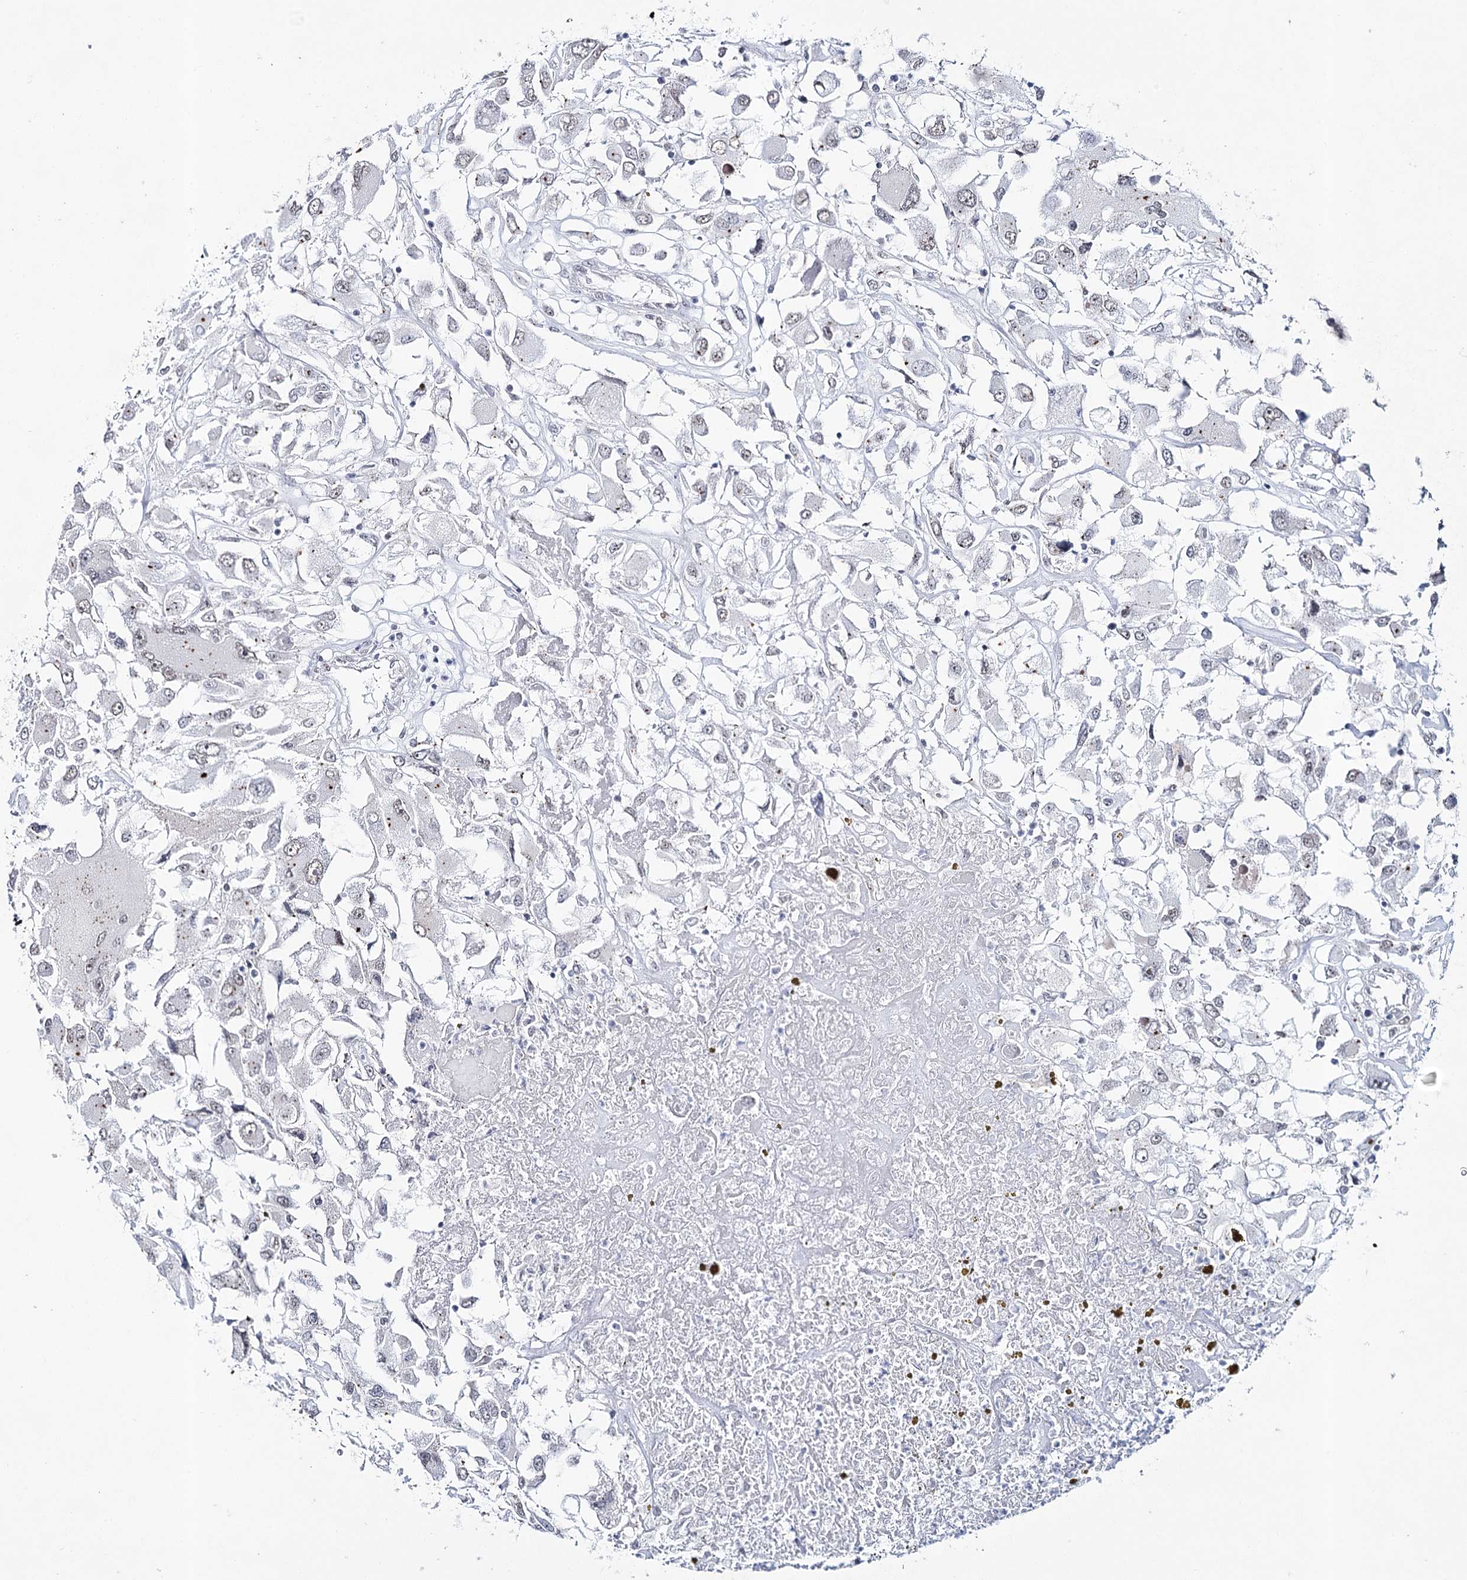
{"staining": {"intensity": "weak", "quantity": "<25%", "location": "nuclear"}, "tissue": "renal cancer", "cell_type": "Tumor cells", "image_type": "cancer", "snomed": [{"axis": "morphology", "description": "Adenocarcinoma, NOS"}, {"axis": "topography", "description": "Kidney"}], "caption": "Image shows no significant protein staining in tumor cells of renal cancer (adenocarcinoma).", "gene": "ZC3H8", "patient": {"sex": "female", "age": 52}}